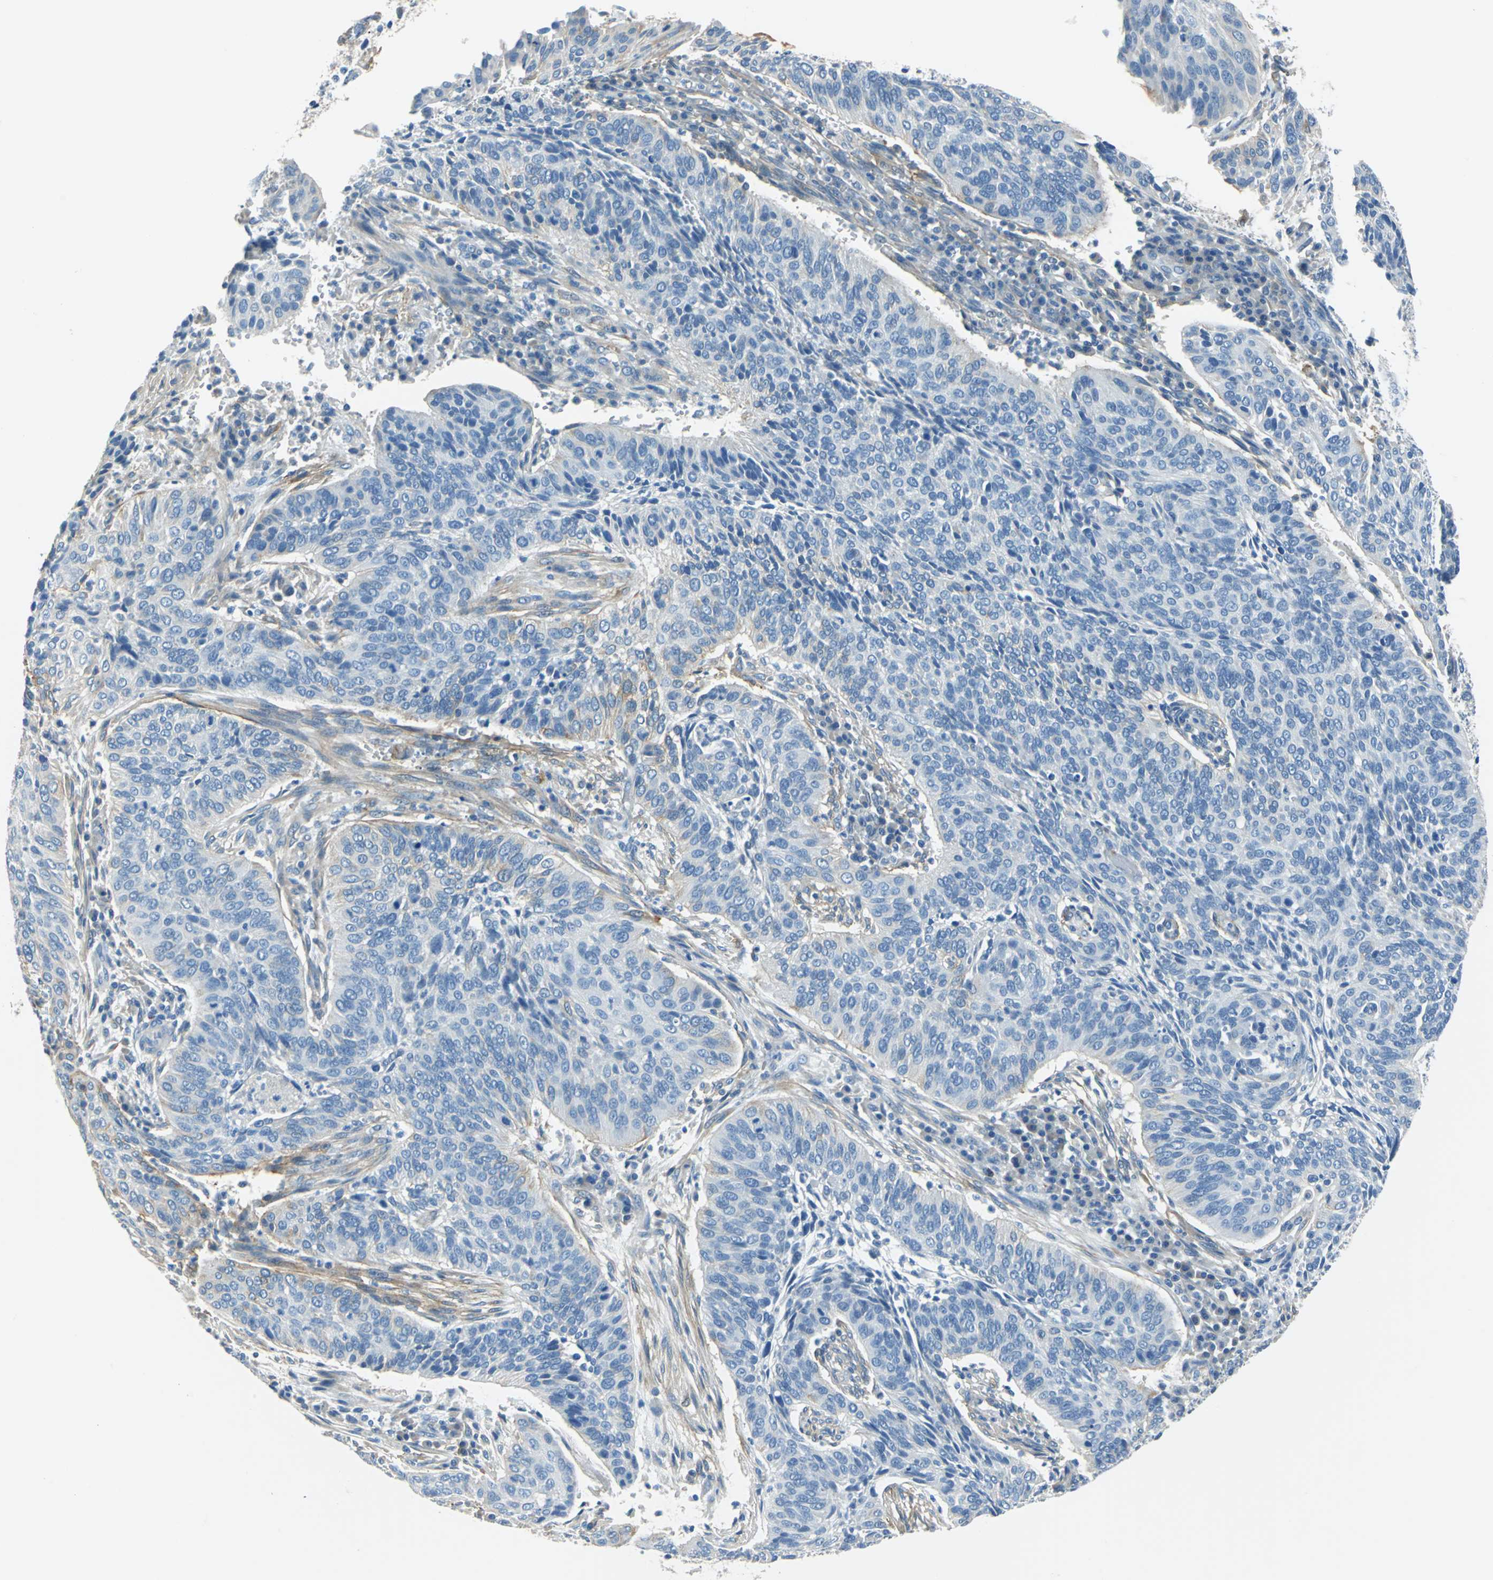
{"staining": {"intensity": "moderate", "quantity": "<25%", "location": "cytoplasmic/membranous"}, "tissue": "cervical cancer", "cell_type": "Tumor cells", "image_type": "cancer", "snomed": [{"axis": "morphology", "description": "Squamous cell carcinoma, NOS"}, {"axis": "topography", "description": "Cervix"}], "caption": "Tumor cells show low levels of moderate cytoplasmic/membranous positivity in about <25% of cells in human cervical cancer. The protein of interest is shown in brown color, while the nuclei are stained blue.", "gene": "AKAP12", "patient": {"sex": "female", "age": 39}}